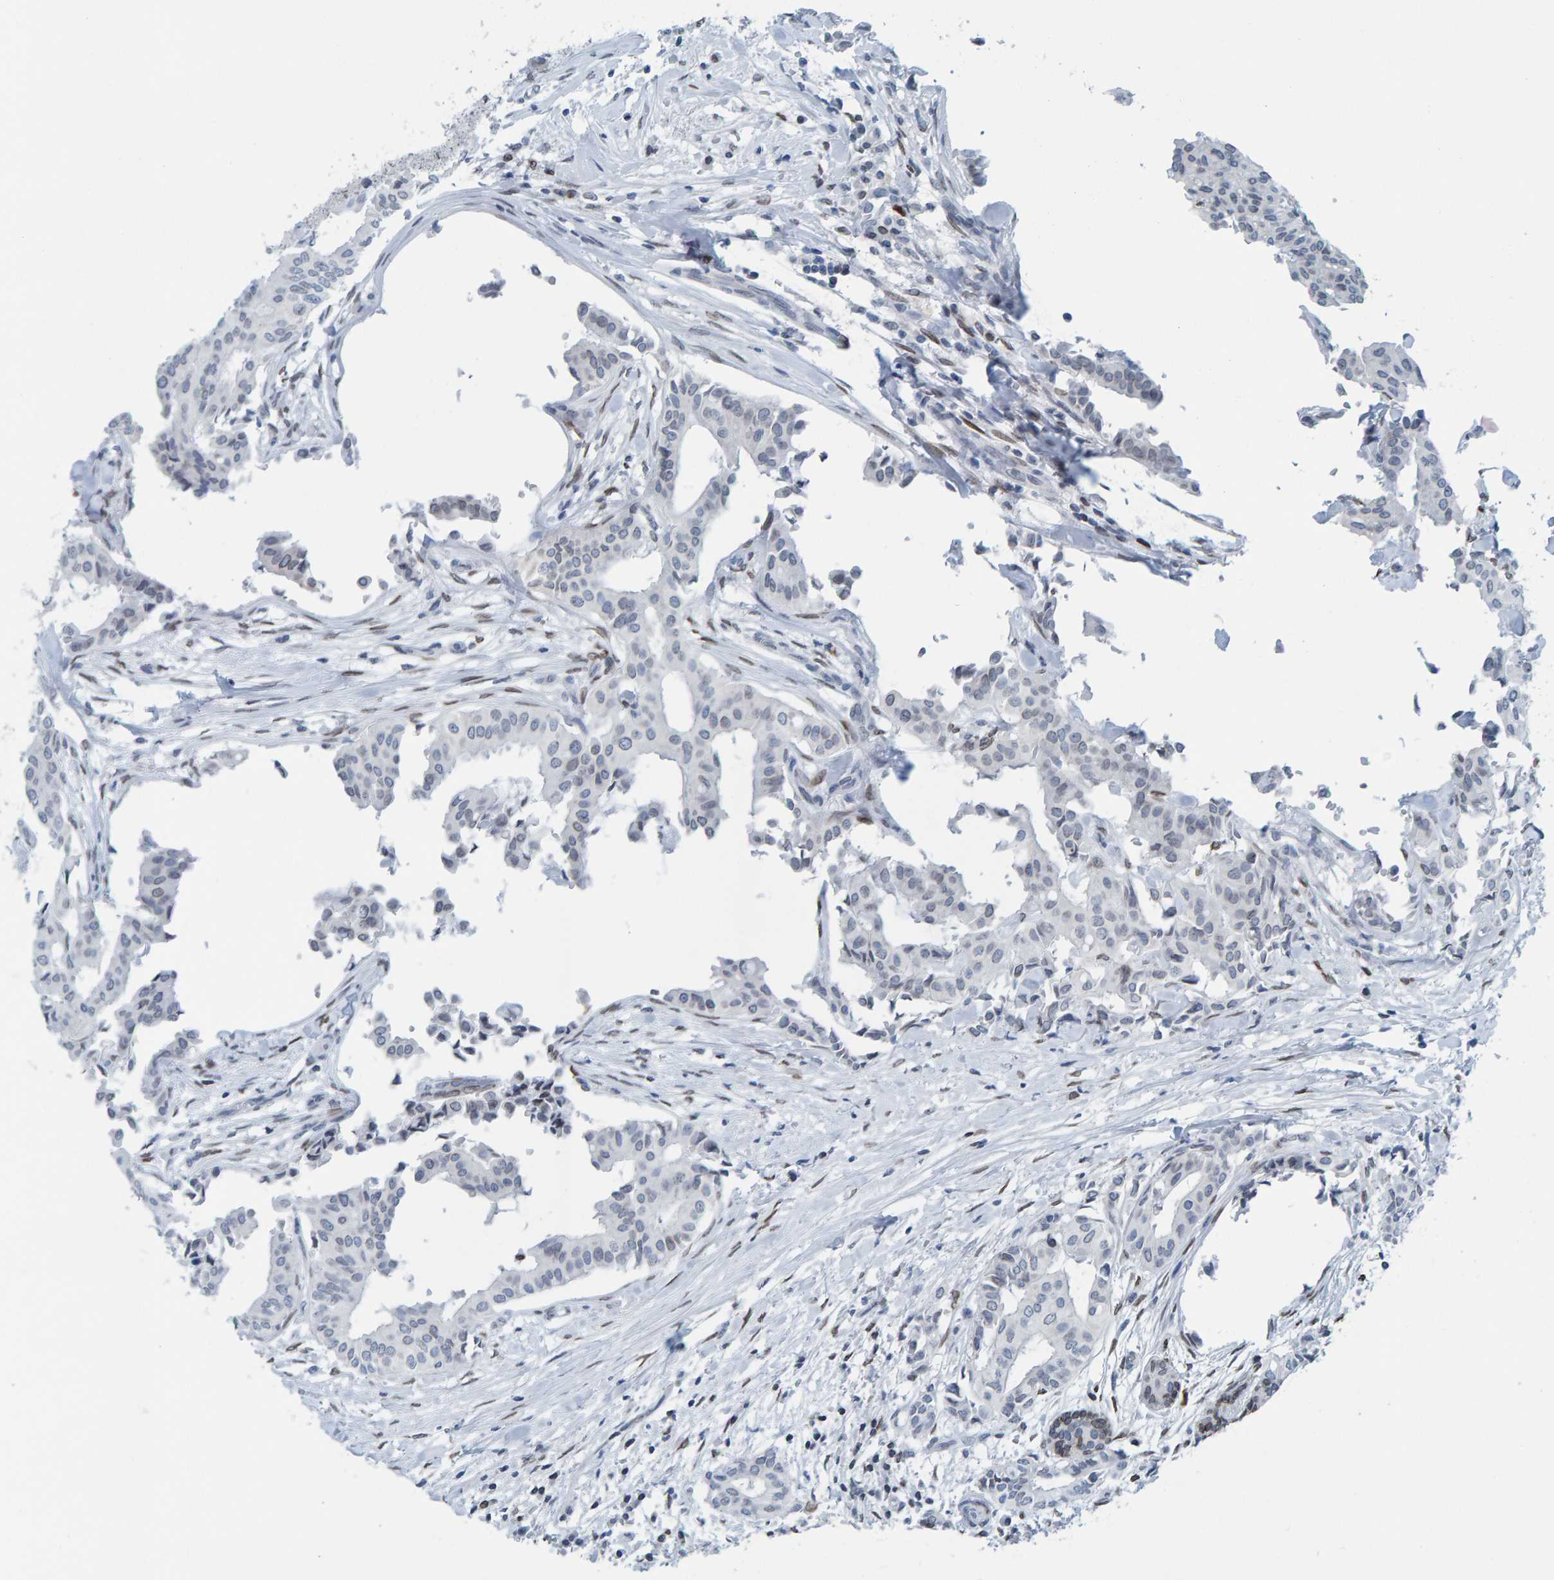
{"staining": {"intensity": "negative", "quantity": "none", "location": "none"}, "tissue": "head and neck cancer", "cell_type": "Tumor cells", "image_type": "cancer", "snomed": [{"axis": "morphology", "description": "Adenocarcinoma, NOS"}, {"axis": "topography", "description": "Salivary gland"}, {"axis": "topography", "description": "Head-Neck"}], "caption": "This photomicrograph is of head and neck cancer (adenocarcinoma) stained with immunohistochemistry to label a protein in brown with the nuclei are counter-stained blue. There is no expression in tumor cells. (Stains: DAB immunohistochemistry with hematoxylin counter stain, Microscopy: brightfield microscopy at high magnification).", "gene": "LMNB2", "patient": {"sex": "female", "age": 59}}